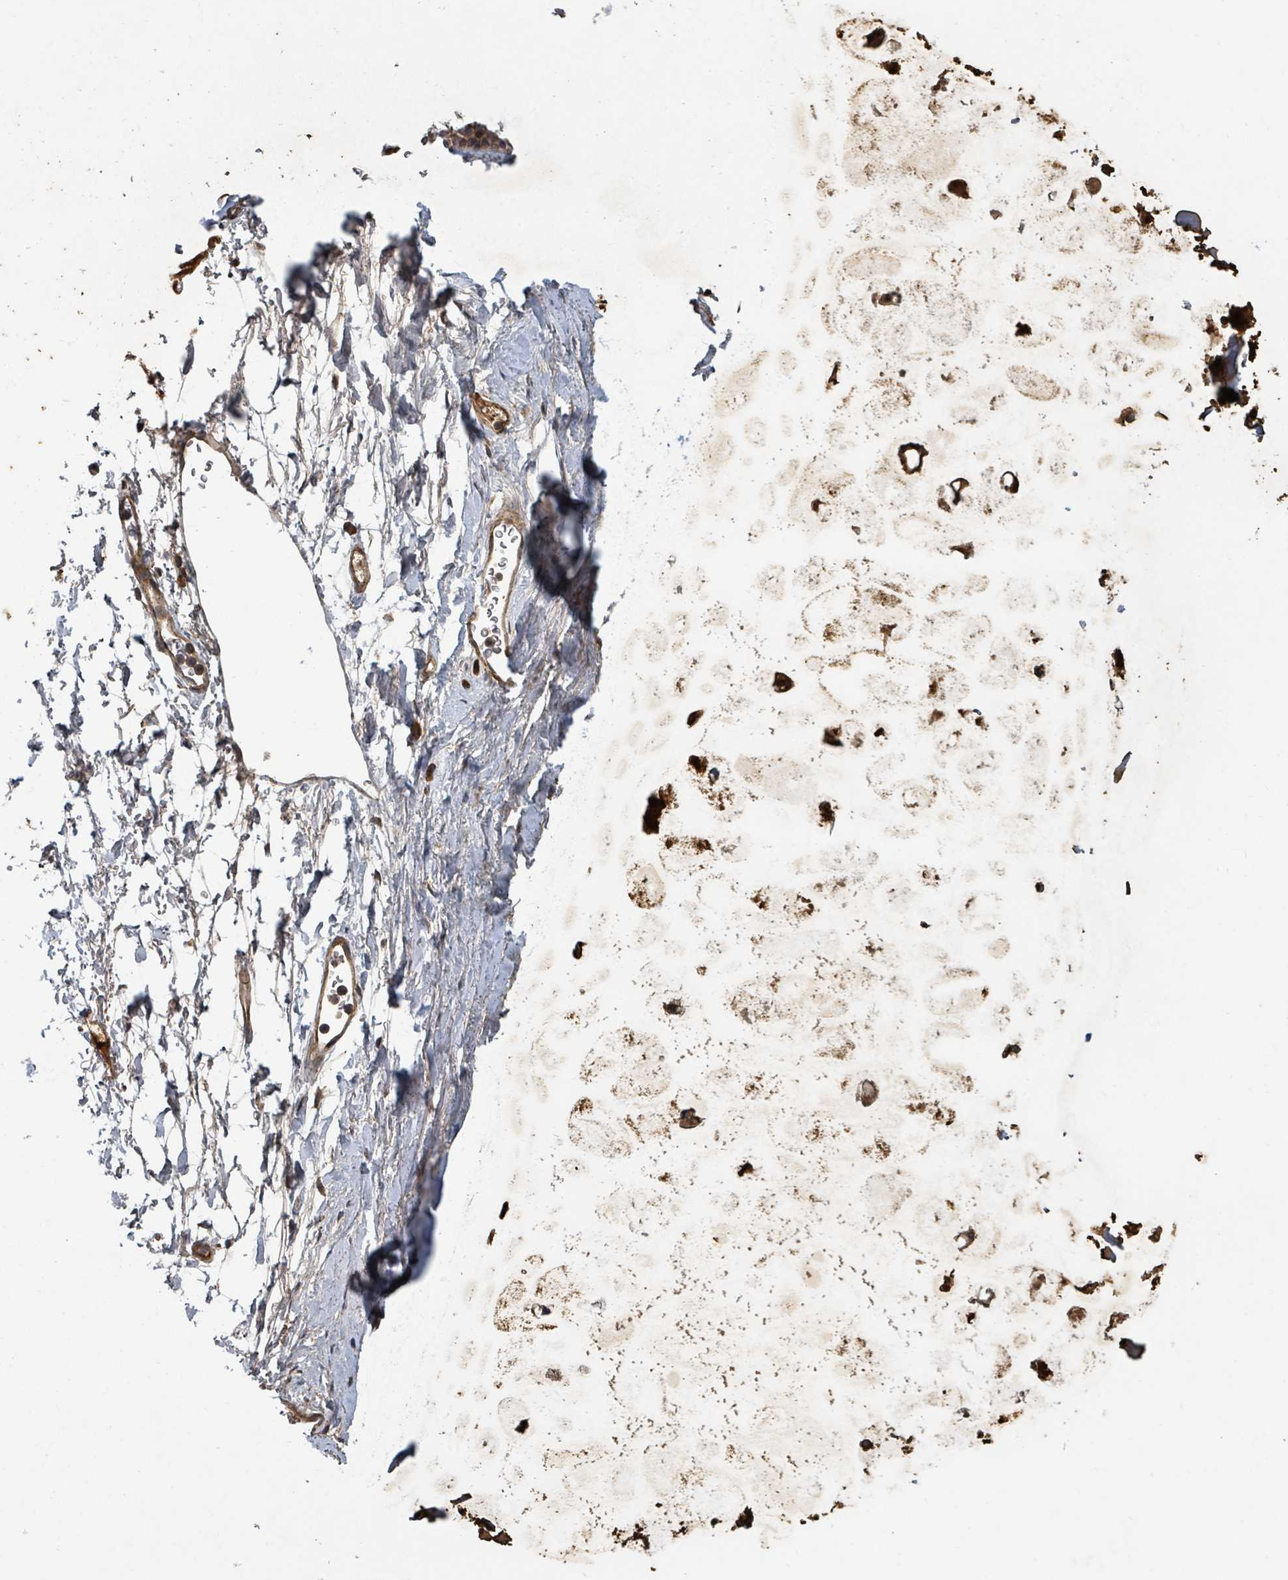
{"staining": {"intensity": "moderate", "quantity": ">75%", "location": "cytoplasmic/membranous"}, "tissue": "soft tissue", "cell_type": "Chondrocytes", "image_type": "normal", "snomed": [{"axis": "morphology", "description": "Normal tissue, NOS"}, {"axis": "topography", "description": "Lymph node"}, {"axis": "topography", "description": "Cartilage tissue"}, {"axis": "topography", "description": "Bronchus"}], "caption": "Unremarkable soft tissue reveals moderate cytoplasmic/membranous expression in about >75% of chondrocytes, visualized by immunohistochemistry.", "gene": "DPM1", "patient": {"sex": "female", "age": 70}}